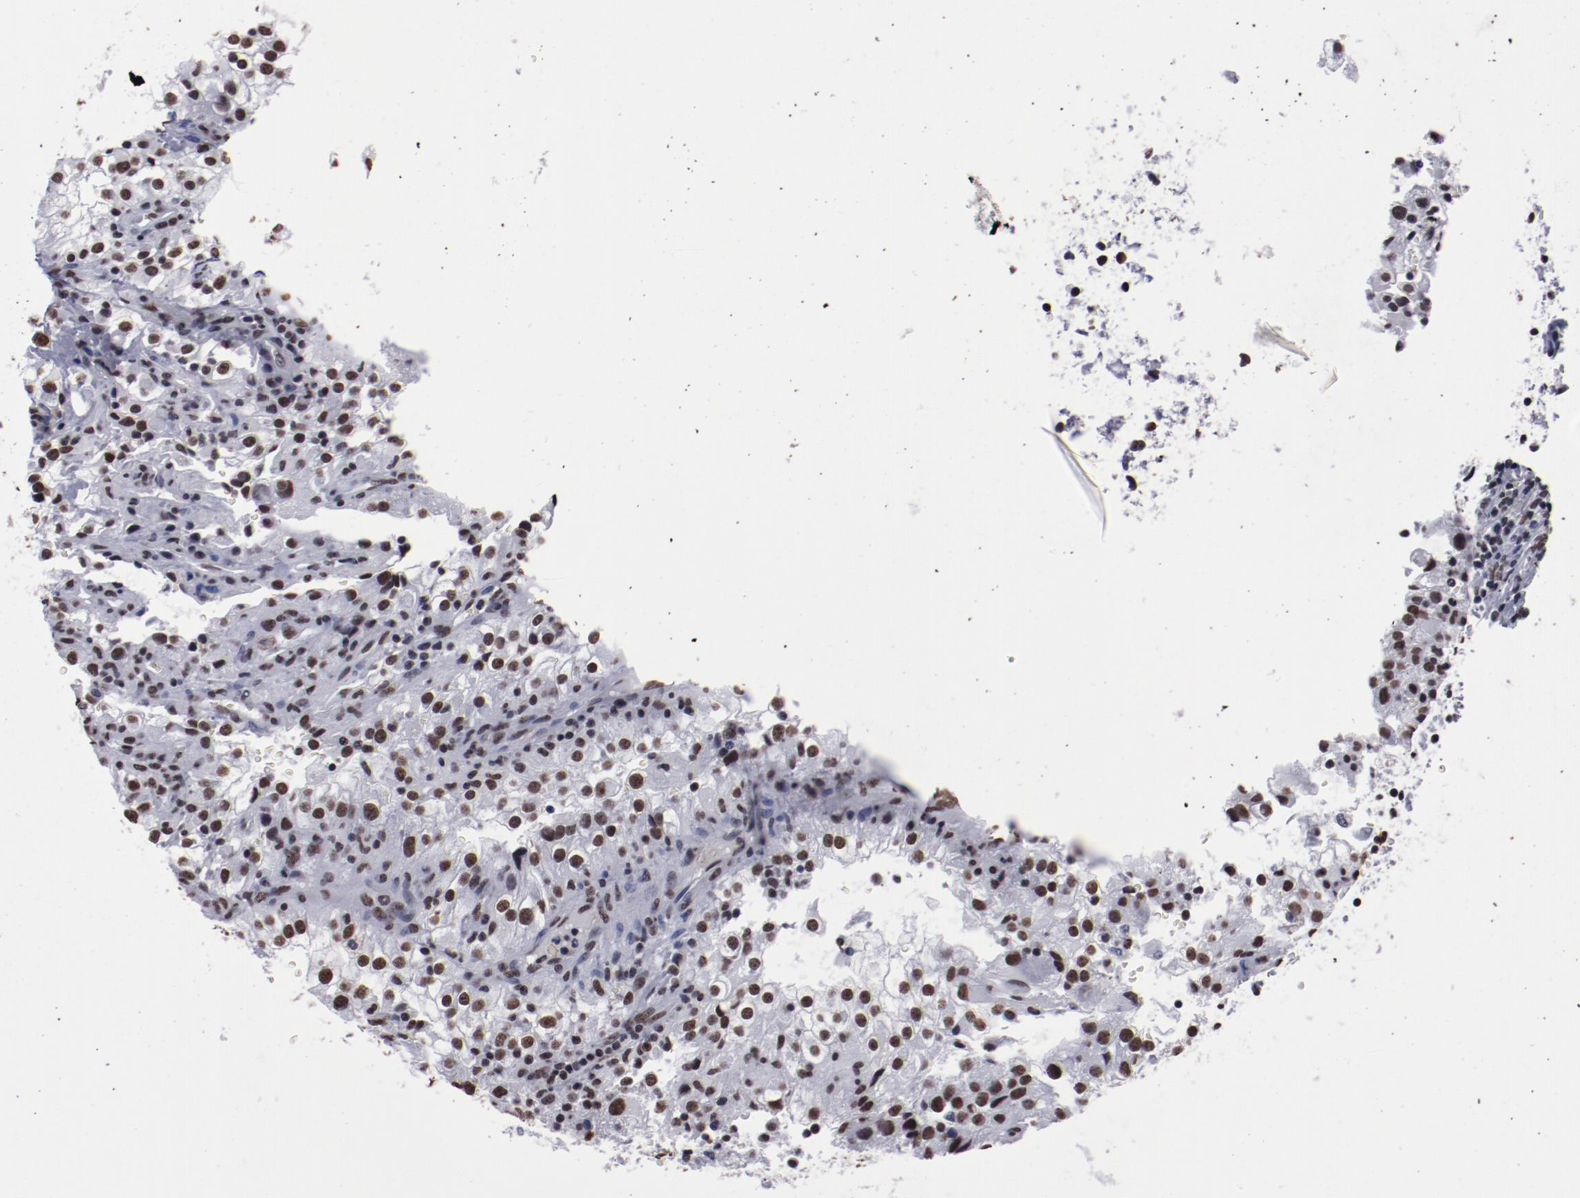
{"staining": {"intensity": "moderate", "quantity": ">75%", "location": "nuclear"}, "tissue": "renal cancer", "cell_type": "Tumor cells", "image_type": "cancer", "snomed": [{"axis": "morphology", "description": "Adenocarcinoma, NOS"}, {"axis": "topography", "description": "Kidney"}], "caption": "IHC image of human renal cancer (adenocarcinoma) stained for a protein (brown), which reveals medium levels of moderate nuclear expression in approximately >75% of tumor cells.", "gene": "HNRNPA2B1", "patient": {"sex": "female", "age": 52}}